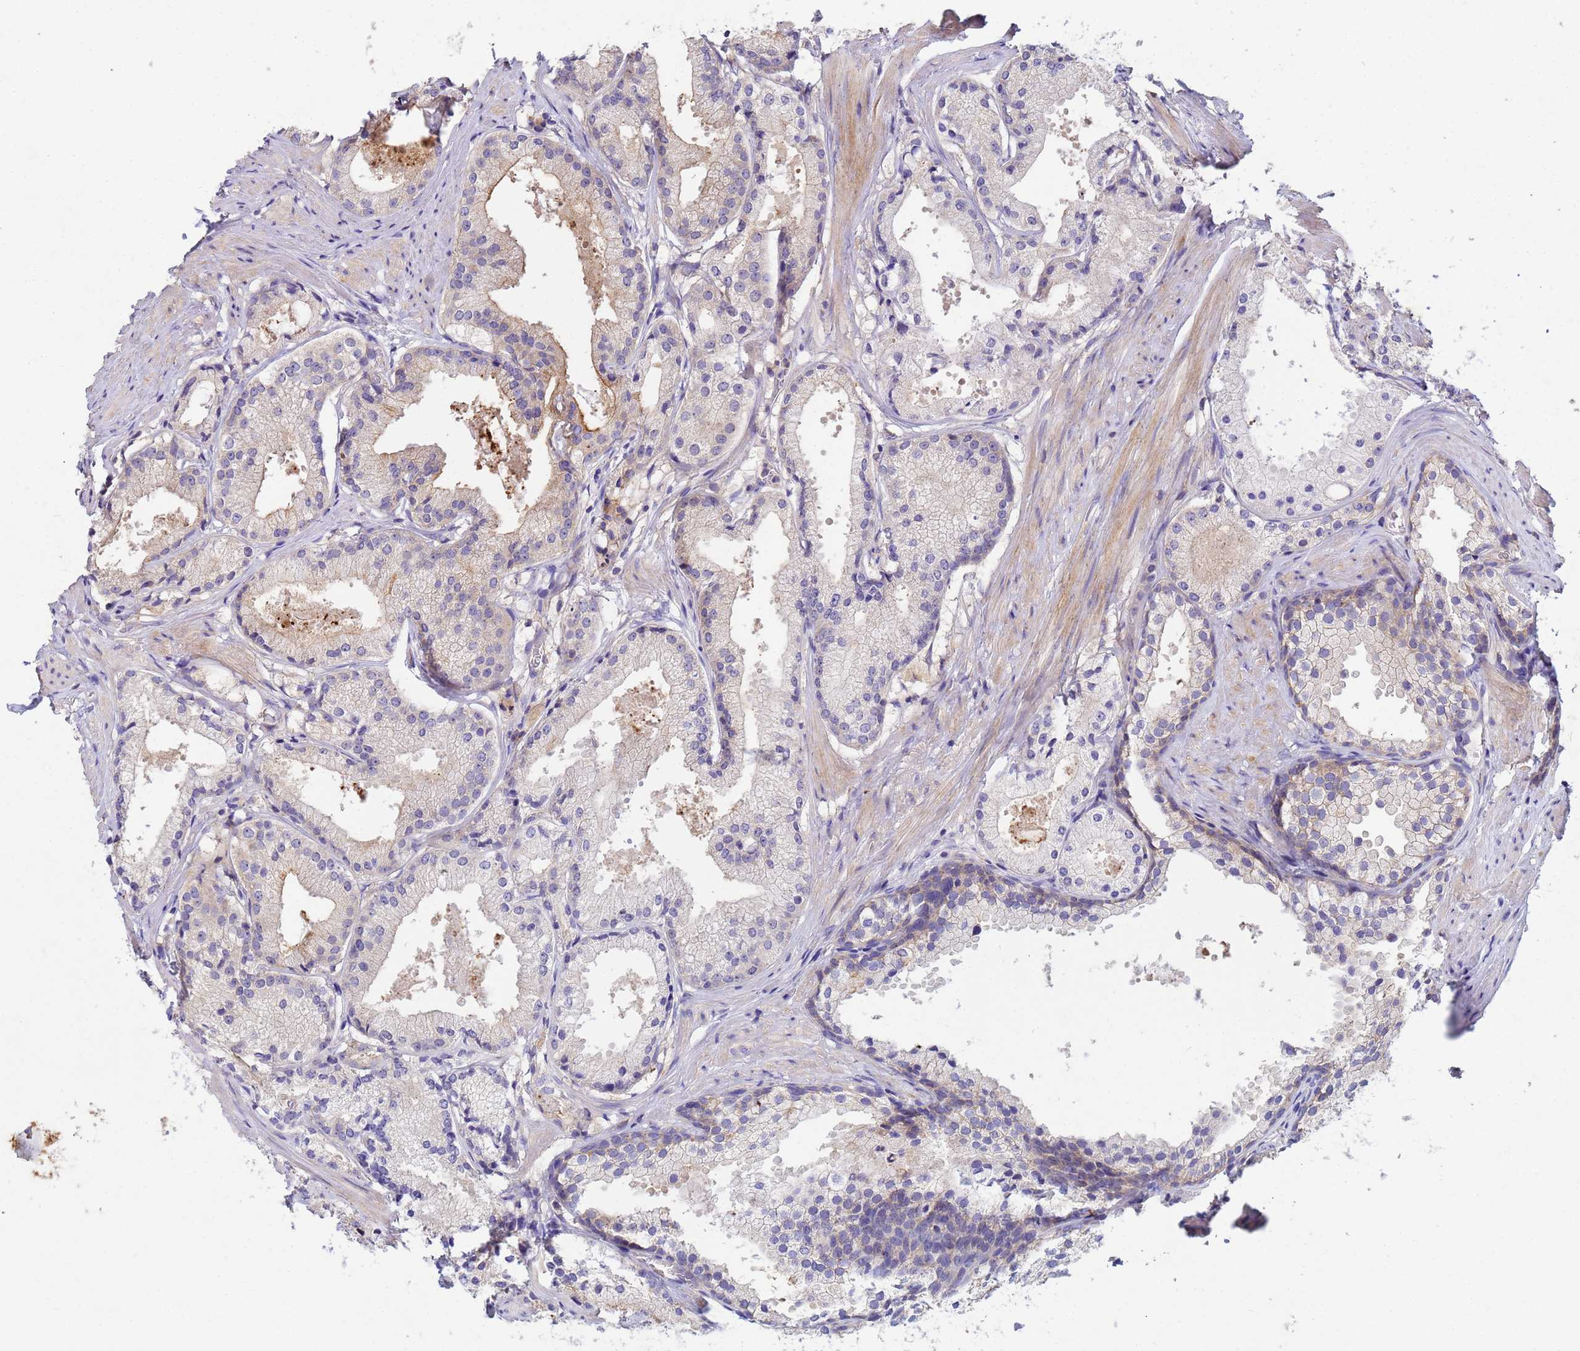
{"staining": {"intensity": "negative", "quantity": "none", "location": "none"}, "tissue": "prostate cancer", "cell_type": "Tumor cells", "image_type": "cancer", "snomed": [{"axis": "morphology", "description": "Adenocarcinoma, Low grade"}, {"axis": "topography", "description": "Prostate"}], "caption": "Tumor cells show no significant positivity in low-grade adenocarcinoma (prostate).", "gene": "CDC34", "patient": {"sex": "male", "age": 57}}